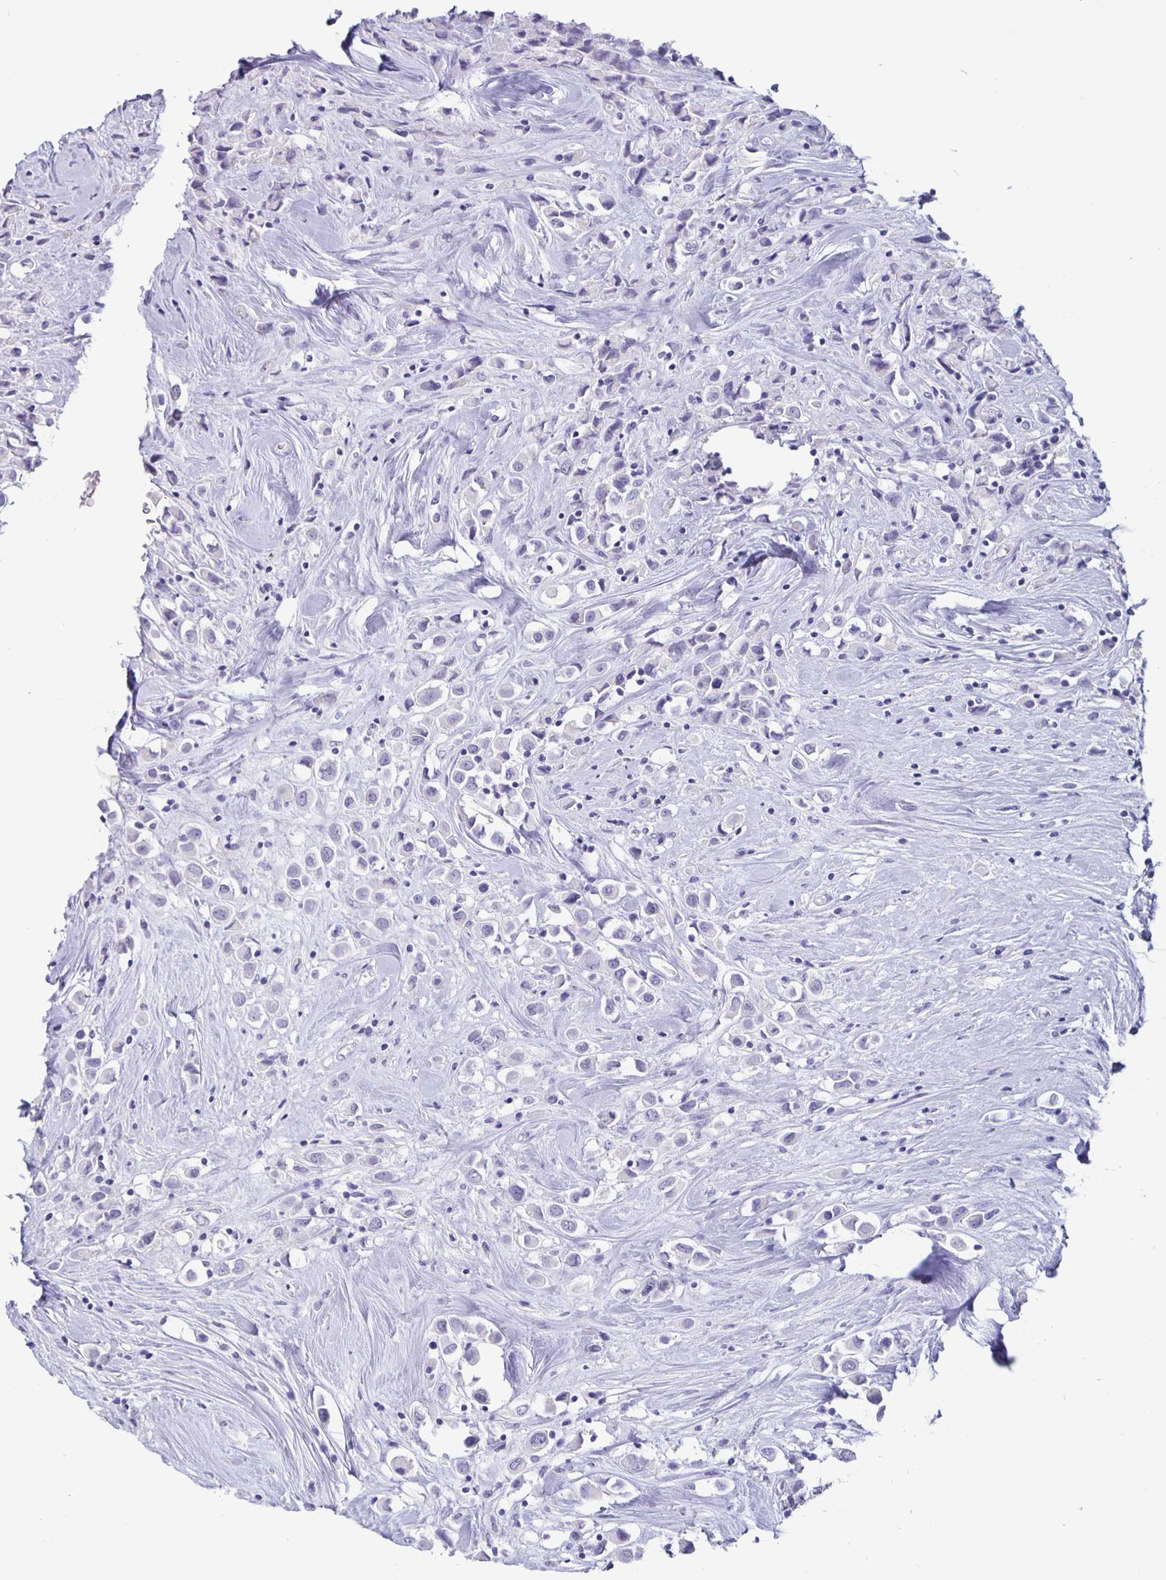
{"staining": {"intensity": "negative", "quantity": "none", "location": "none"}, "tissue": "breast cancer", "cell_type": "Tumor cells", "image_type": "cancer", "snomed": [{"axis": "morphology", "description": "Duct carcinoma"}, {"axis": "topography", "description": "Breast"}], "caption": "This is a image of IHC staining of breast cancer (infiltrating ductal carcinoma), which shows no positivity in tumor cells.", "gene": "BPIFA3", "patient": {"sex": "female", "age": 61}}